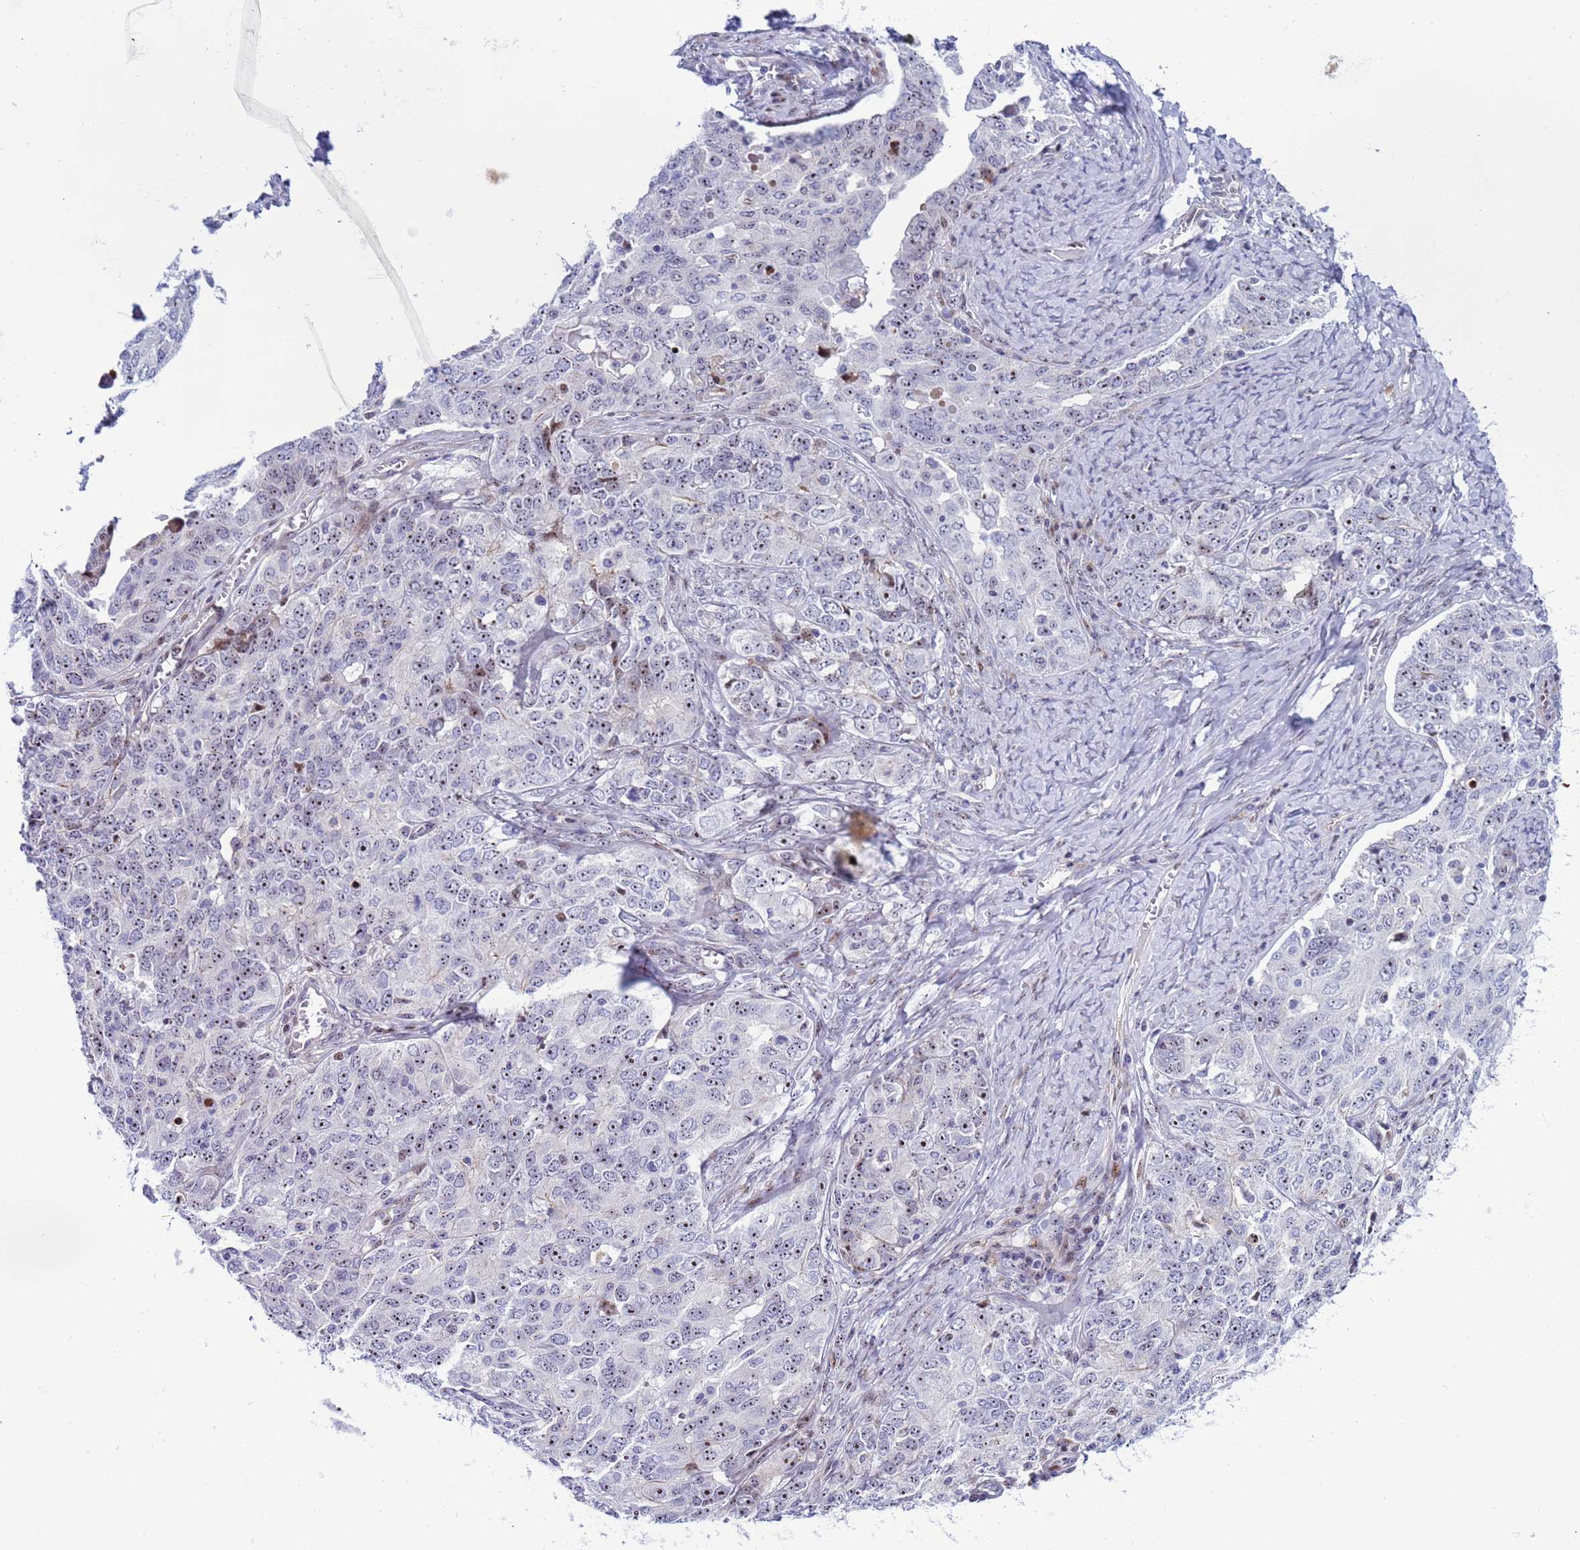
{"staining": {"intensity": "weak", "quantity": "<25%", "location": "nuclear"}, "tissue": "ovarian cancer", "cell_type": "Tumor cells", "image_type": "cancer", "snomed": [{"axis": "morphology", "description": "Carcinoma, endometroid"}, {"axis": "topography", "description": "Ovary"}], "caption": "Tumor cells show no significant protein positivity in ovarian endometroid carcinoma.", "gene": "POP5", "patient": {"sex": "female", "age": 62}}